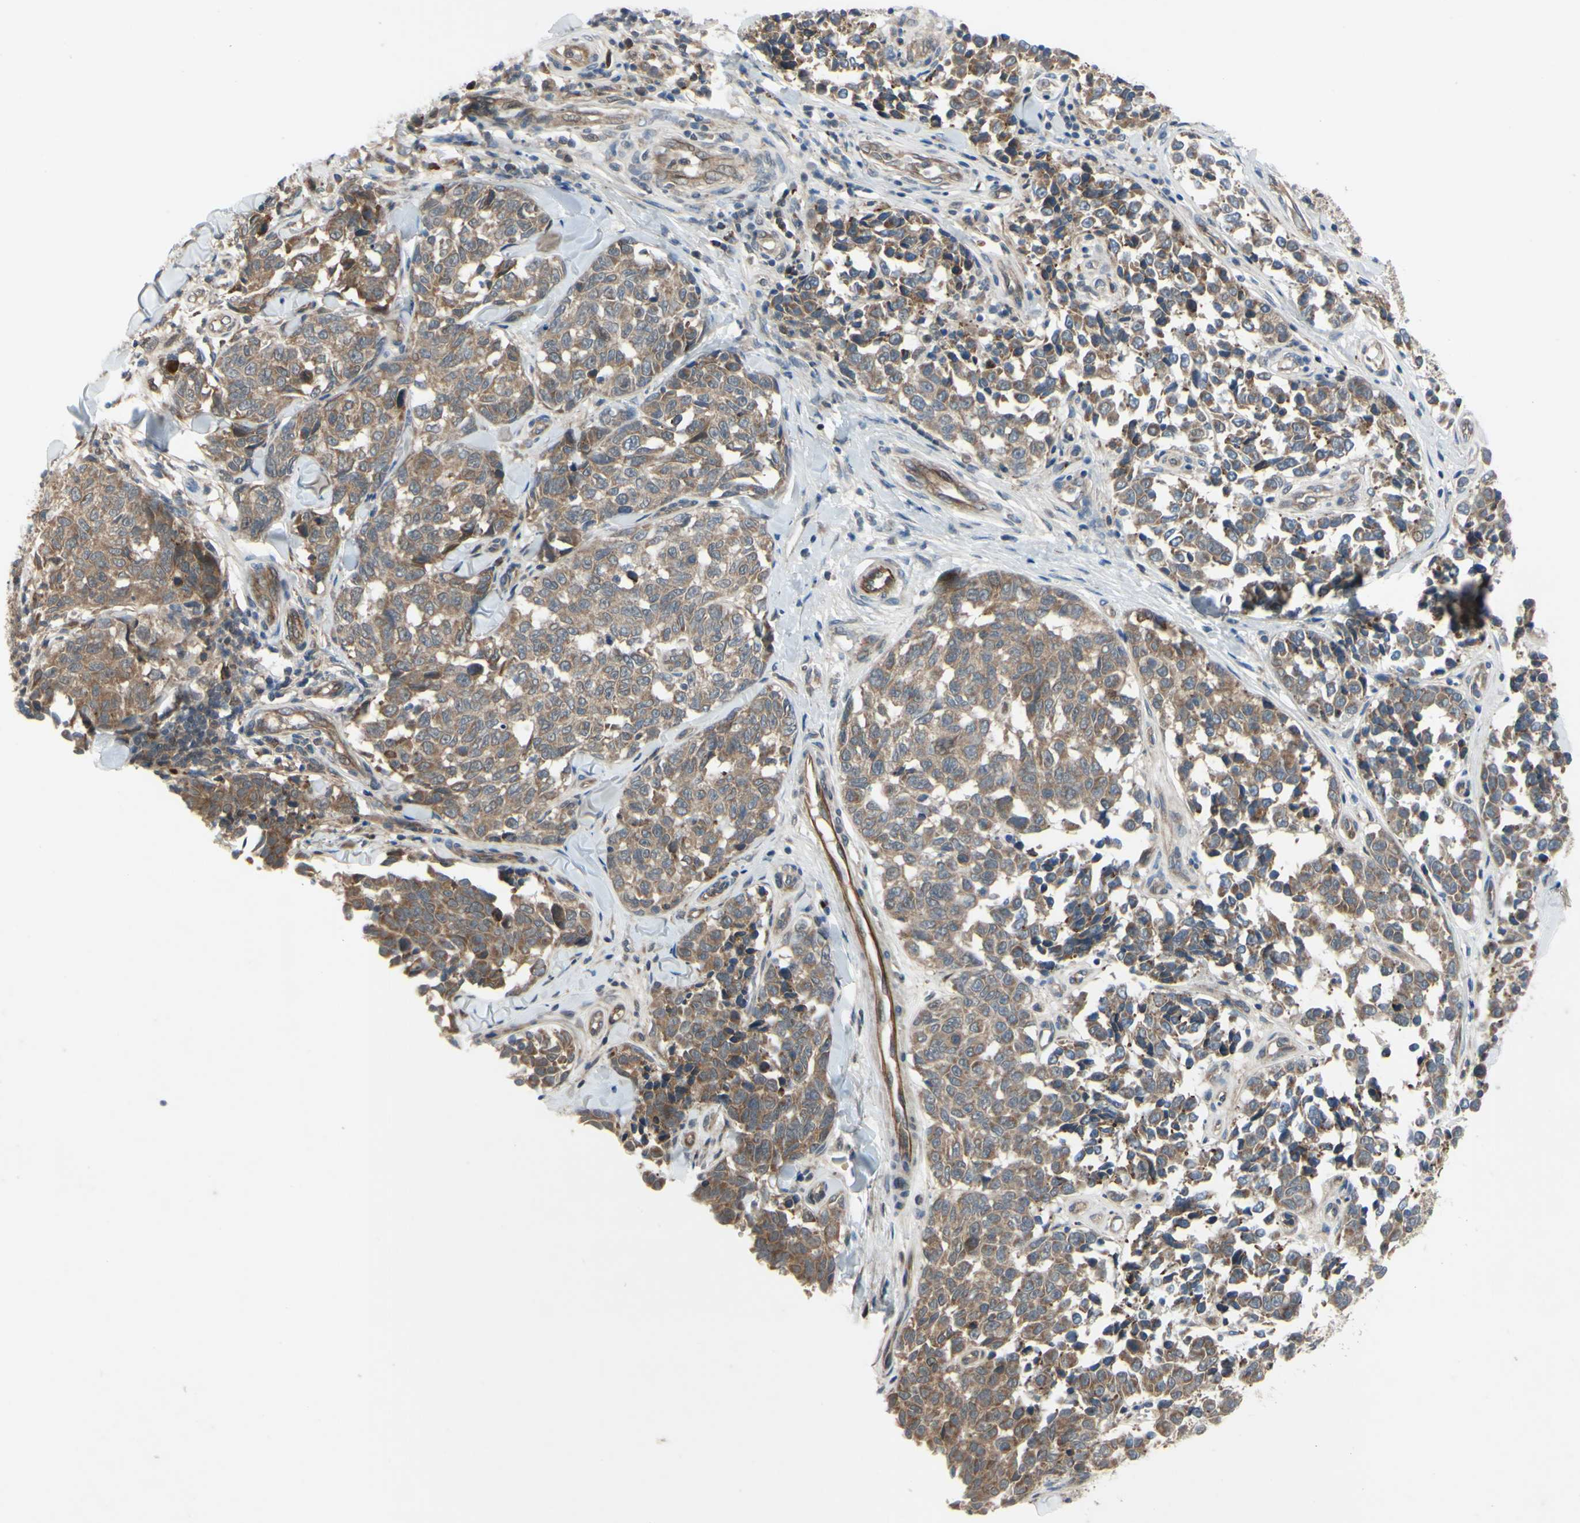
{"staining": {"intensity": "moderate", "quantity": ">75%", "location": "cytoplasmic/membranous"}, "tissue": "melanoma", "cell_type": "Tumor cells", "image_type": "cancer", "snomed": [{"axis": "morphology", "description": "Malignant melanoma, NOS"}, {"axis": "topography", "description": "Skin"}], "caption": "High-magnification brightfield microscopy of melanoma stained with DAB (3,3'-diaminobenzidine) (brown) and counterstained with hematoxylin (blue). tumor cells exhibit moderate cytoplasmic/membranous positivity is appreciated in about>75% of cells.", "gene": "XIAP", "patient": {"sex": "female", "age": 64}}